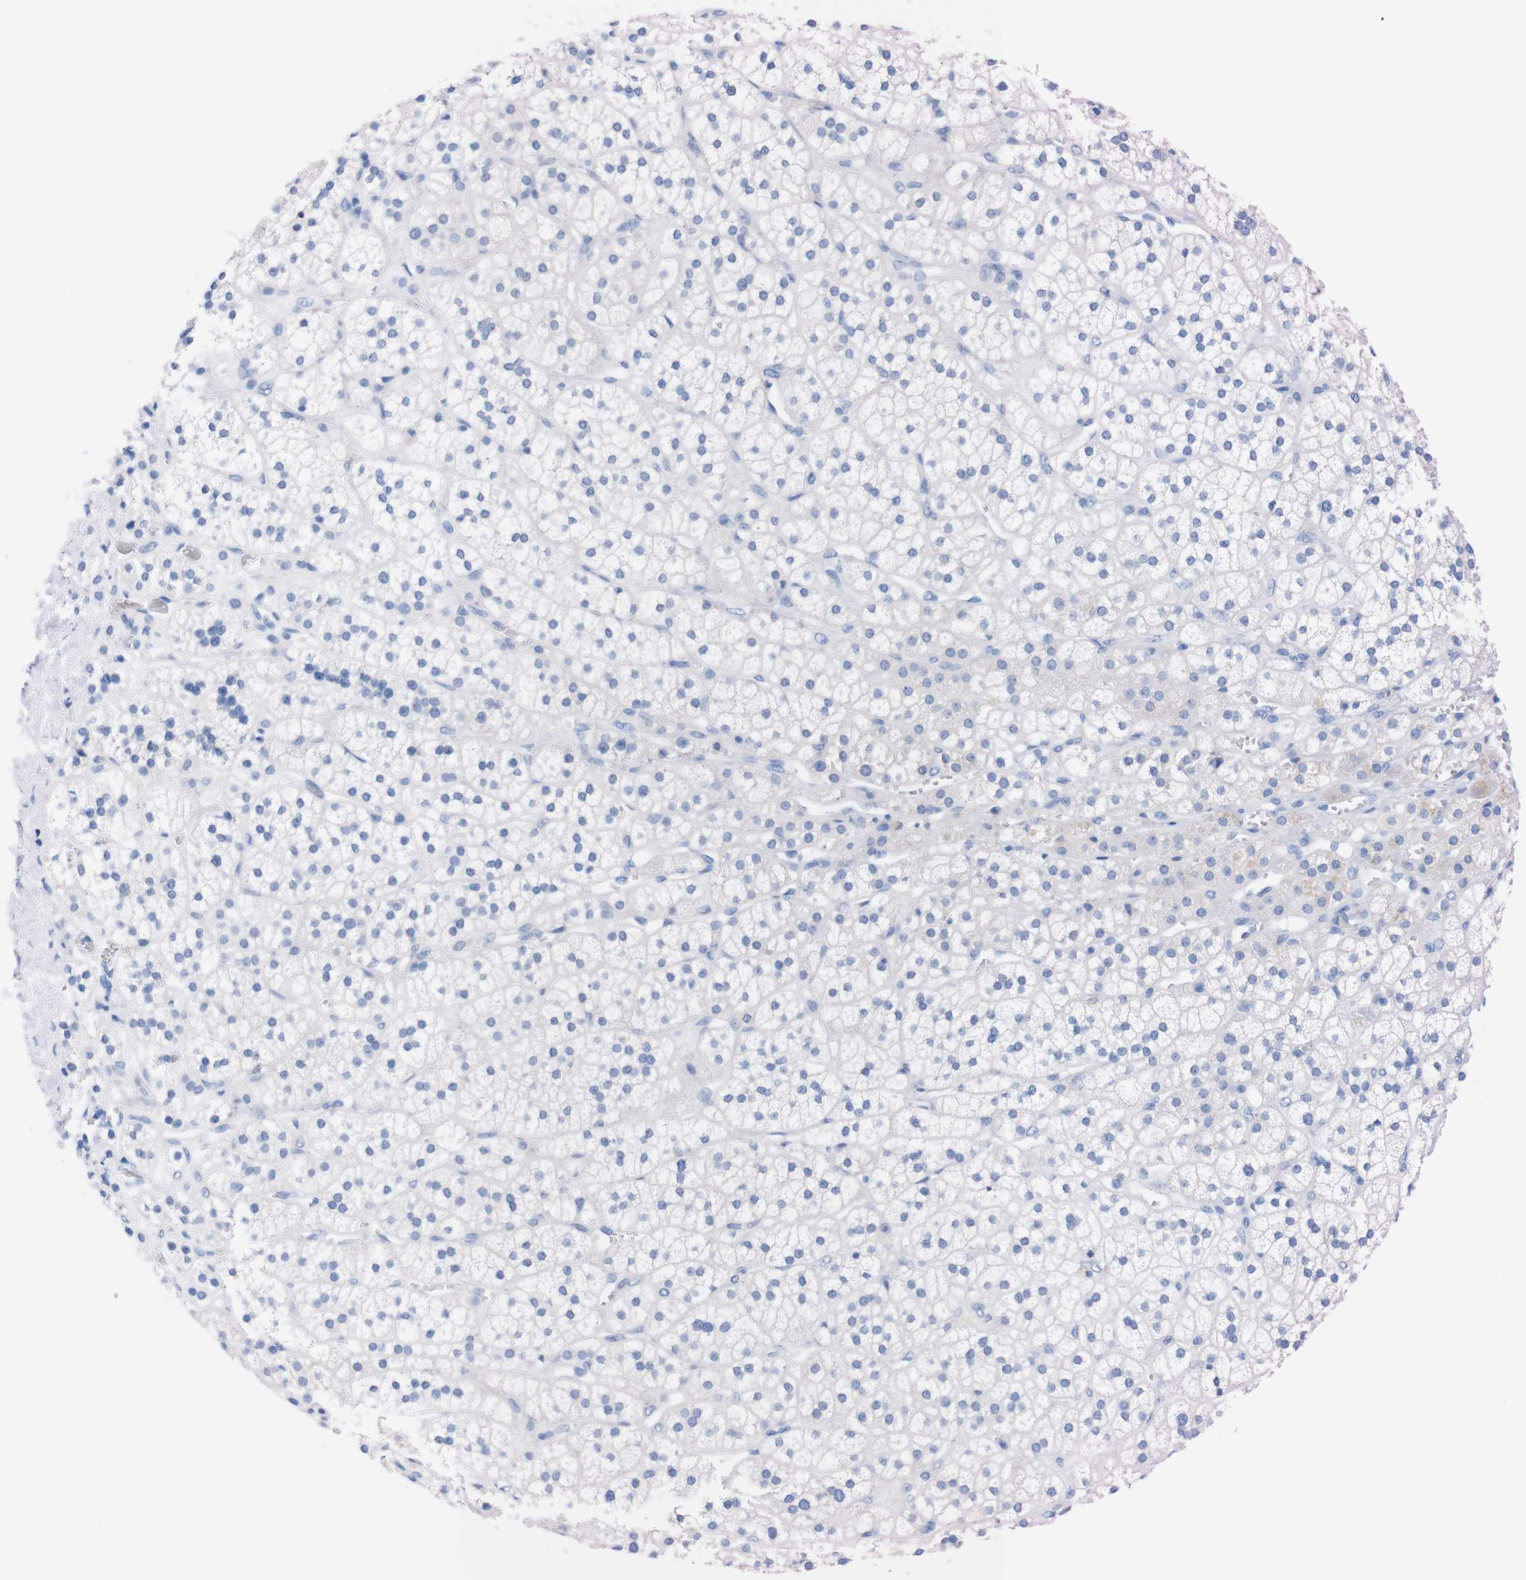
{"staining": {"intensity": "negative", "quantity": "none", "location": "none"}, "tissue": "adrenal gland", "cell_type": "Glandular cells", "image_type": "normal", "snomed": [{"axis": "morphology", "description": "Normal tissue, NOS"}, {"axis": "topography", "description": "Adrenal gland"}], "caption": "Benign adrenal gland was stained to show a protein in brown. There is no significant expression in glandular cells. (DAB IHC, high magnification).", "gene": "TMEM243", "patient": {"sex": "male", "age": 56}}